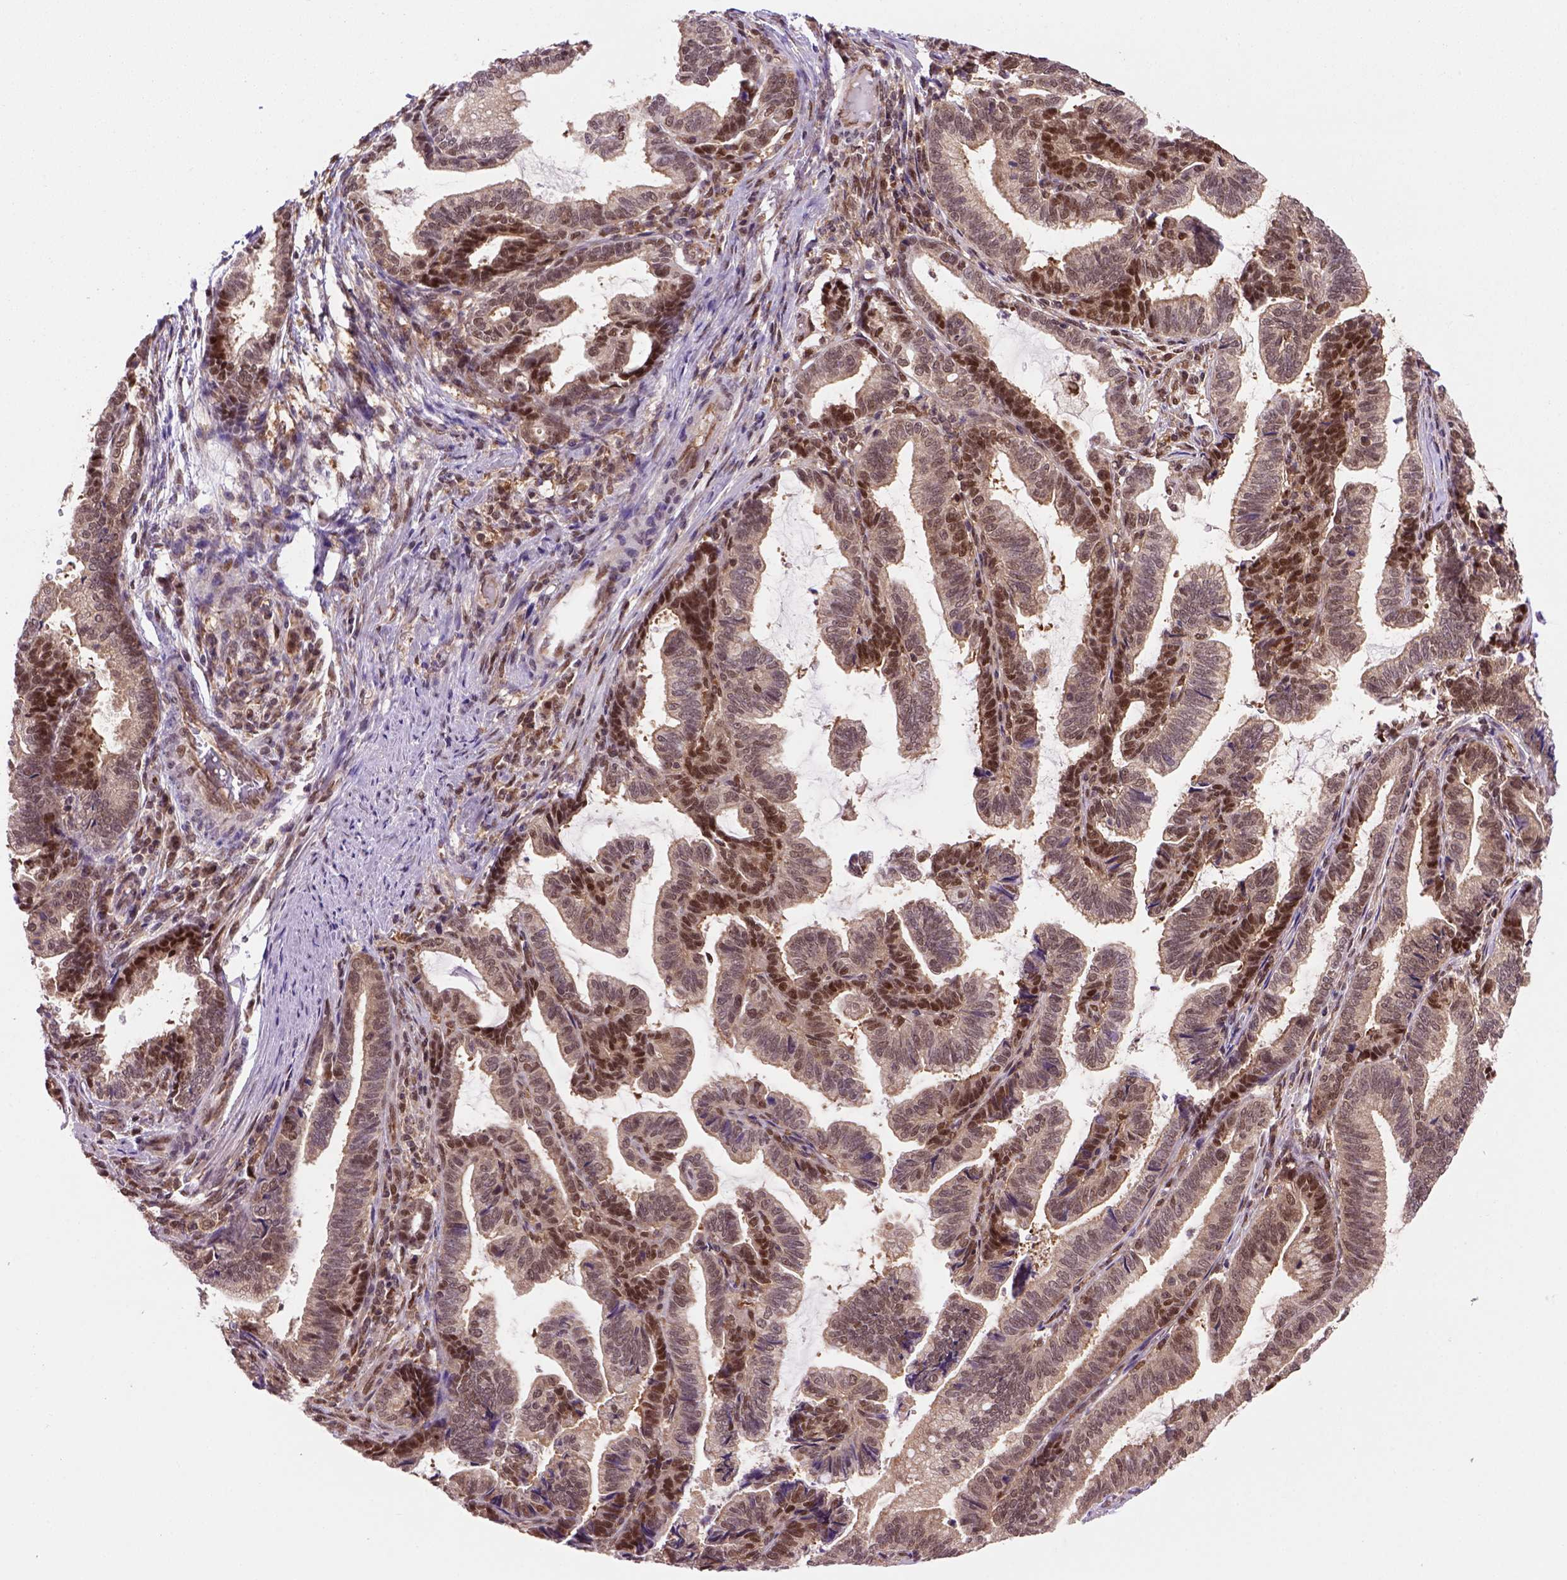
{"staining": {"intensity": "moderate", "quantity": "25%-75%", "location": "nuclear"}, "tissue": "stomach cancer", "cell_type": "Tumor cells", "image_type": "cancer", "snomed": [{"axis": "morphology", "description": "Adenocarcinoma, NOS"}, {"axis": "topography", "description": "Stomach"}], "caption": "Immunohistochemistry (IHC) (DAB (3,3'-diaminobenzidine)) staining of human stomach cancer reveals moderate nuclear protein positivity in approximately 25%-75% of tumor cells.", "gene": "PSMC2", "patient": {"sex": "male", "age": 83}}